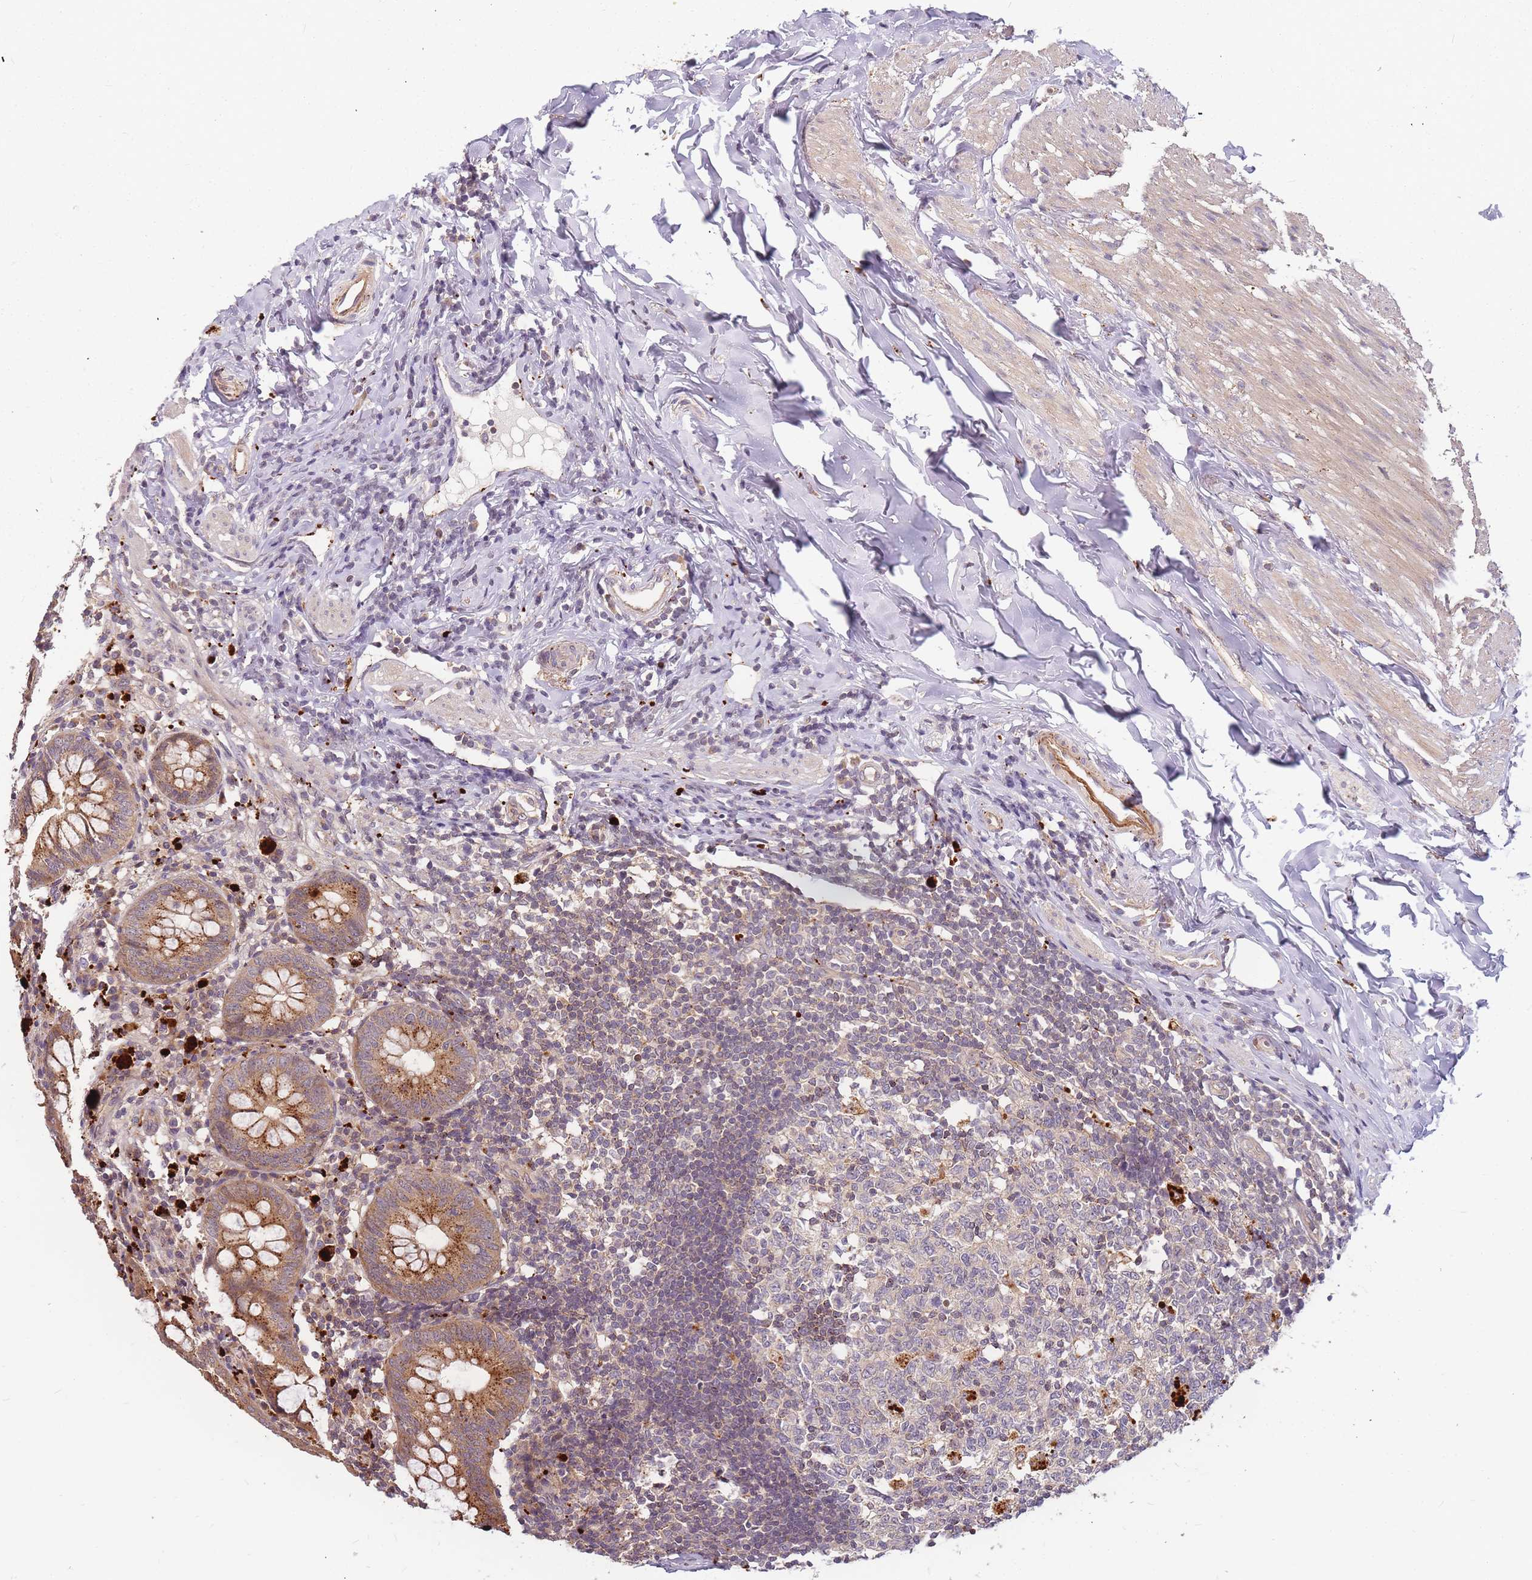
{"staining": {"intensity": "moderate", "quantity": ">75%", "location": "cytoplasmic/membranous"}, "tissue": "appendix", "cell_type": "Glandular cells", "image_type": "normal", "snomed": [{"axis": "morphology", "description": "Normal tissue, NOS"}, {"axis": "topography", "description": "Appendix"}], "caption": "This is a micrograph of IHC staining of normal appendix, which shows moderate staining in the cytoplasmic/membranous of glandular cells.", "gene": "ATG5", "patient": {"sex": "female", "age": 54}}